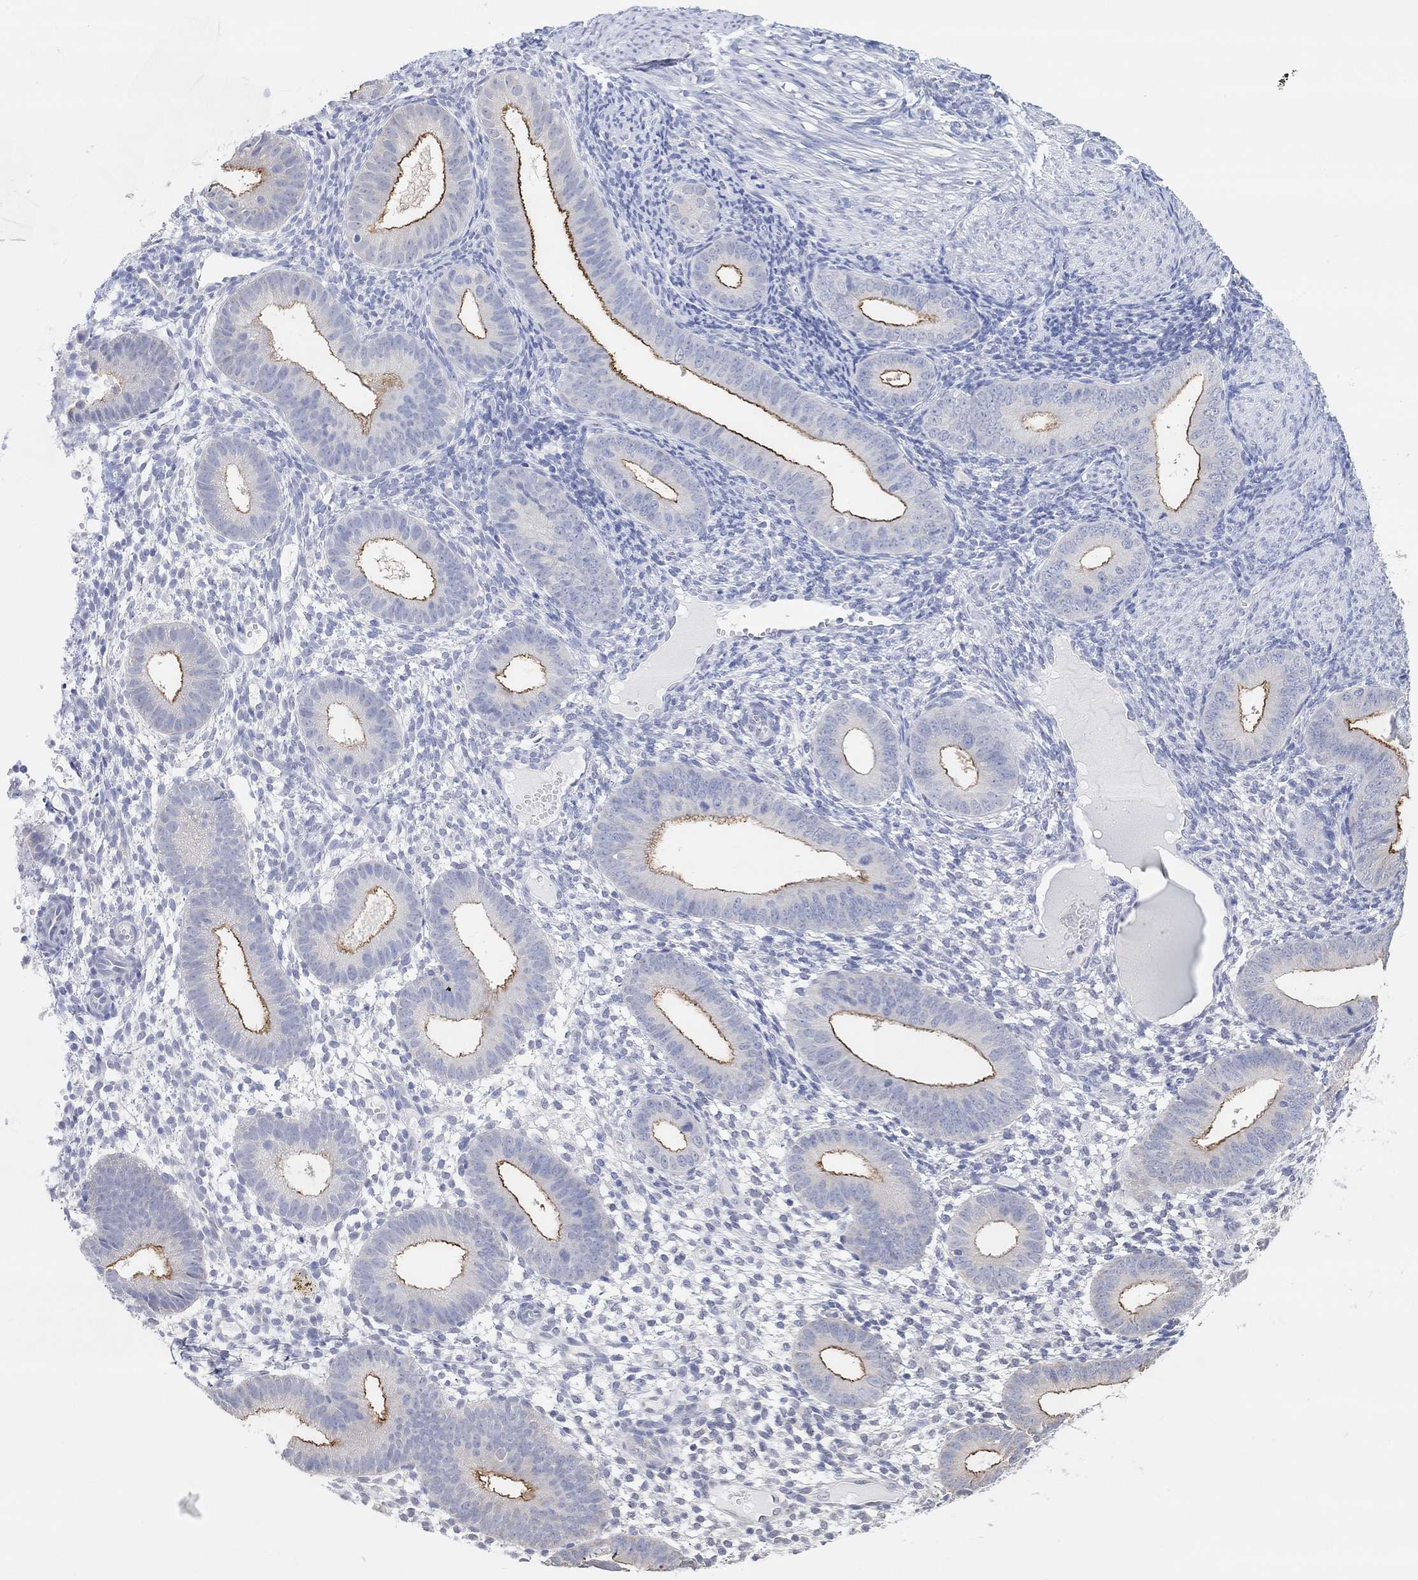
{"staining": {"intensity": "negative", "quantity": "none", "location": "none"}, "tissue": "endometrium", "cell_type": "Cells in endometrial stroma", "image_type": "normal", "snomed": [{"axis": "morphology", "description": "Normal tissue, NOS"}, {"axis": "topography", "description": "Endometrium"}], "caption": "Cells in endometrial stroma are negative for protein expression in normal human endometrium. The staining was performed using DAB (3,3'-diaminobenzidine) to visualize the protein expression in brown, while the nuclei were stained in blue with hematoxylin (Magnification: 20x).", "gene": "MUC1", "patient": {"sex": "female", "age": 39}}